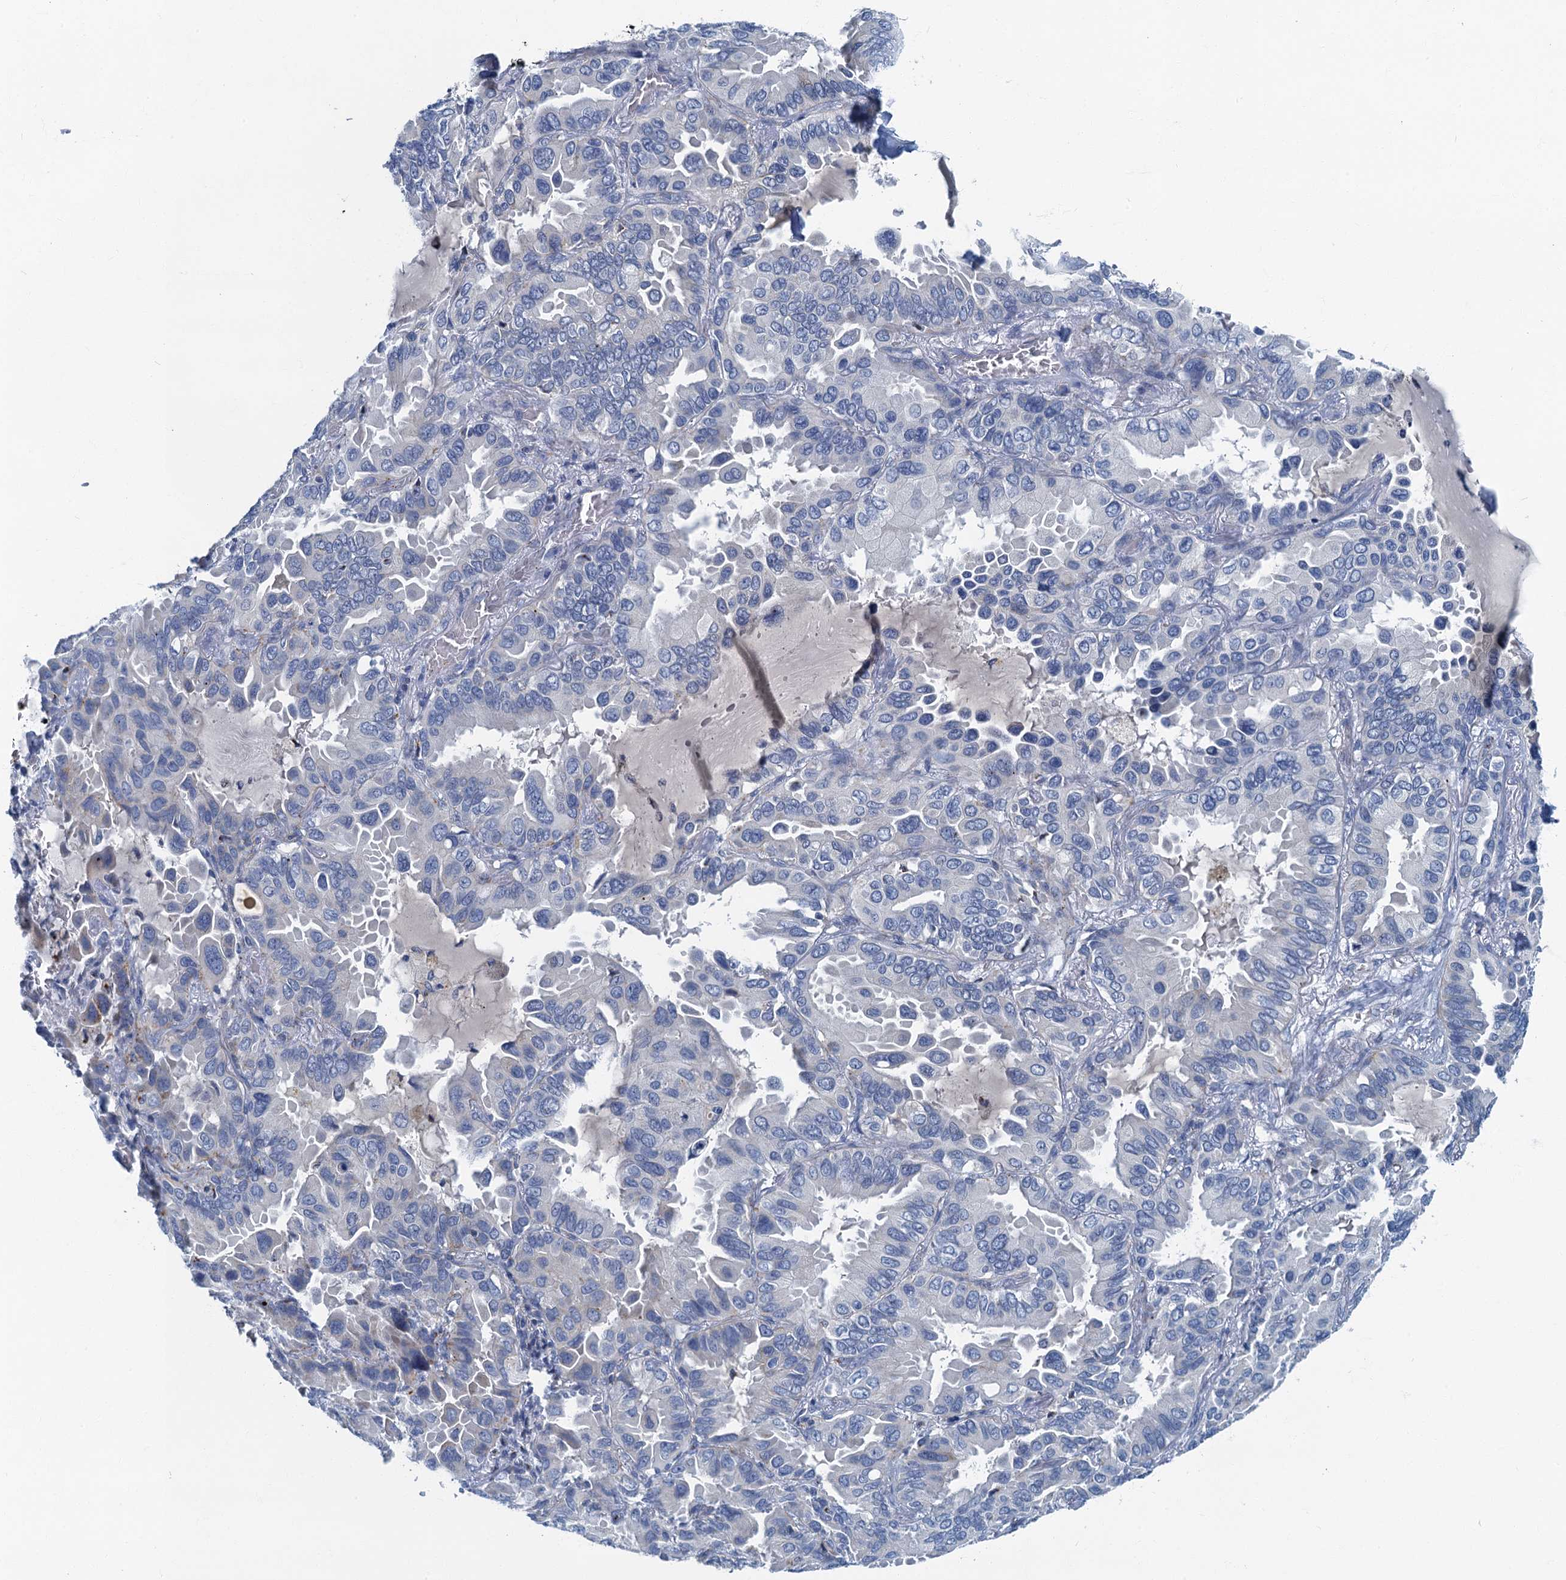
{"staining": {"intensity": "negative", "quantity": "none", "location": "none"}, "tissue": "lung cancer", "cell_type": "Tumor cells", "image_type": "cancer", "snomed": [{"axis": "morphology", "description": "Adenocarcinoma, NOS"}, {"axis": "topography", "description": "Lung"}], "caption": "The image demonstrates no significant positivity in tumor cells of lung adenocarcinoma.", "gene": "LYPD3", "patient": {"sex": "male", "age": 64}}